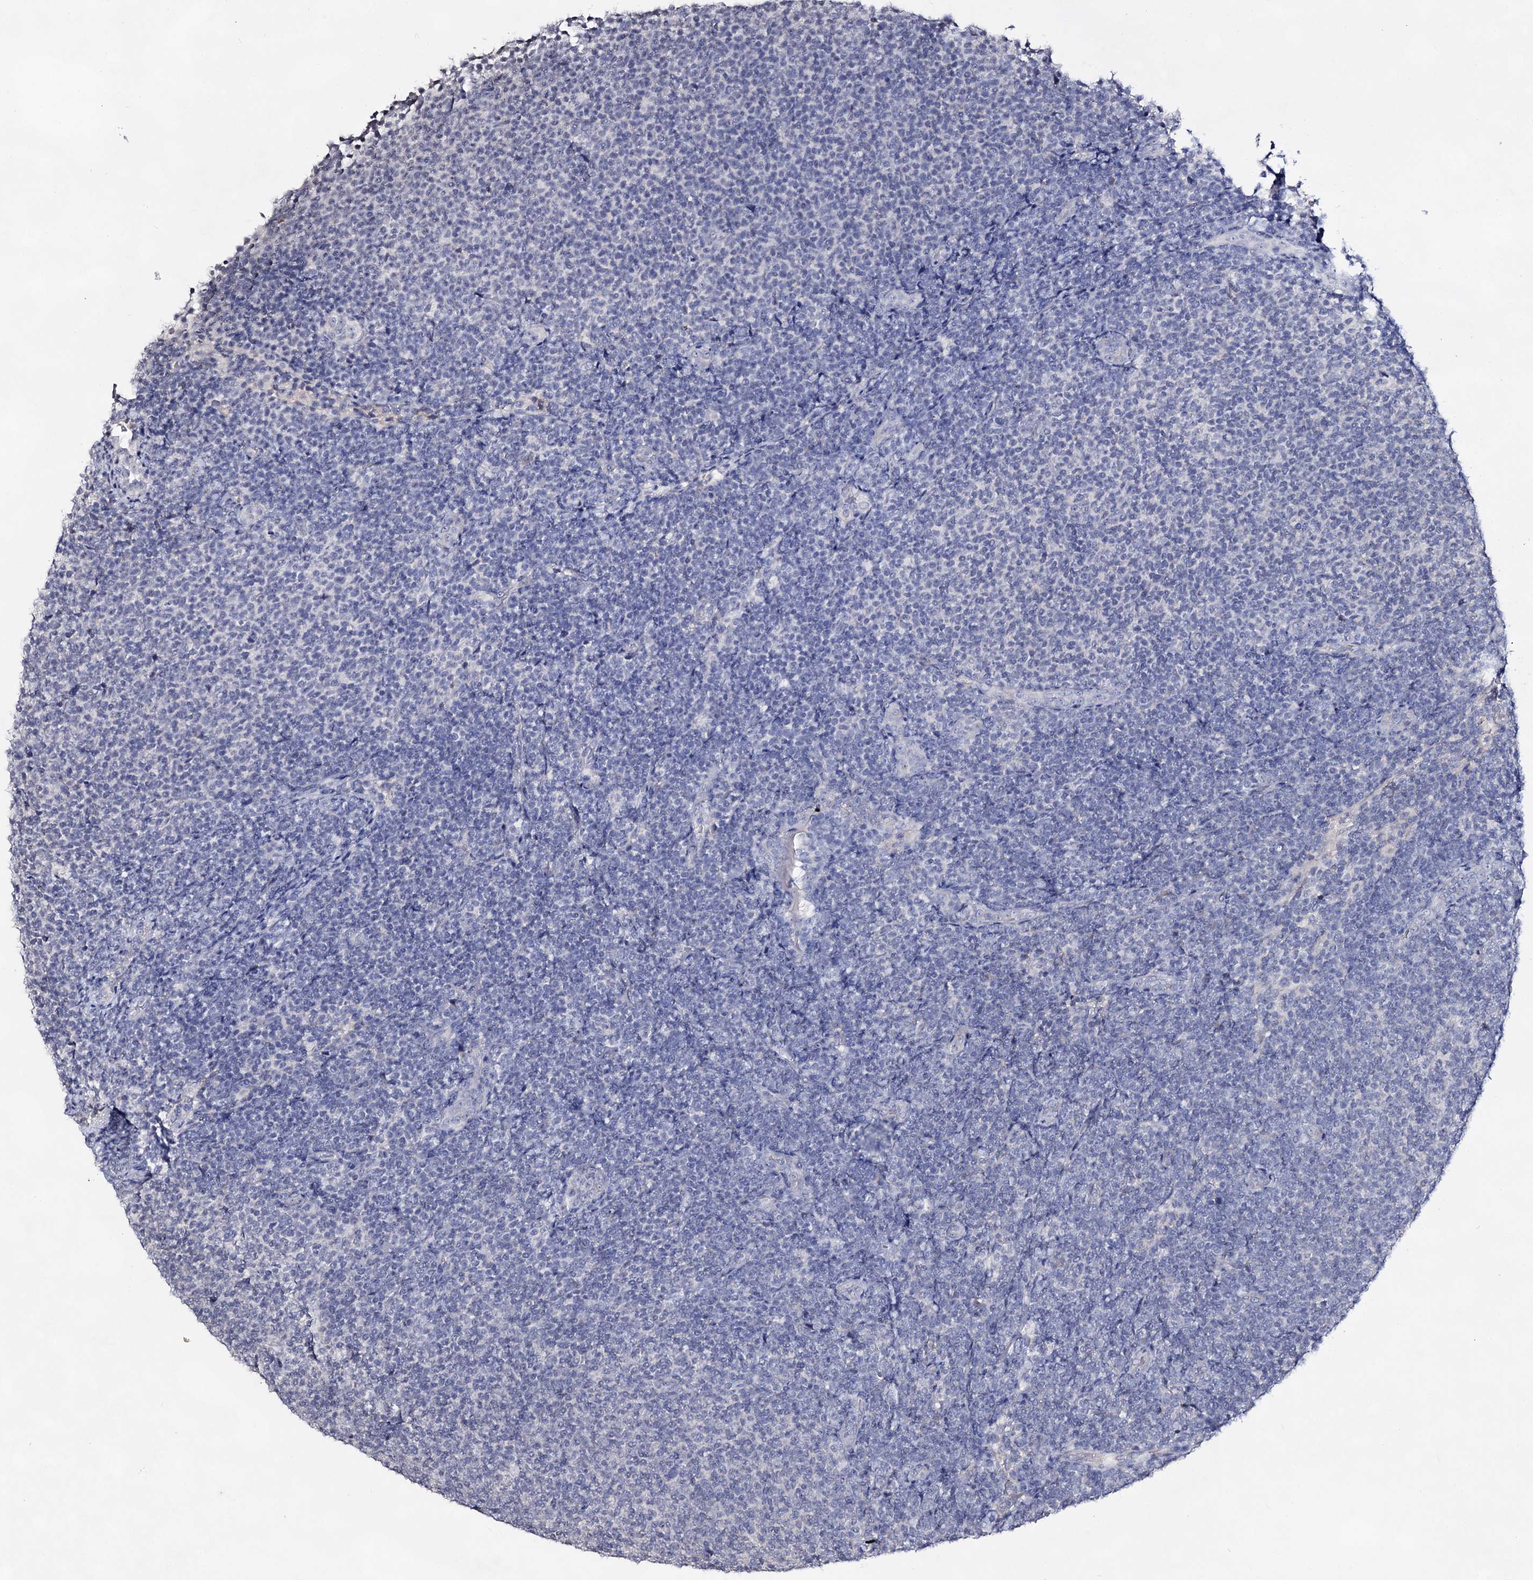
{"staining": {"intensity": "negative", "quantity": "none", "location": "none"}, "tissue": "lymphoma", "cell_type": "Tumor cells", "image_type": "cancer", "snomed": [{"axis": "morphology", "description": "Malignant lymphoma, non-Hodgkin's type, Low grade"}, {"axis": "topography", "description": "Lymph node"}], "caption": "Immunohistochemical staining of human low-grade malignant lymphoma, non-Hodgkin's type displays no significant positivity in tumor cells.", "gene": "PLIN1", "patient": {"sex": "male", "age": 66}}